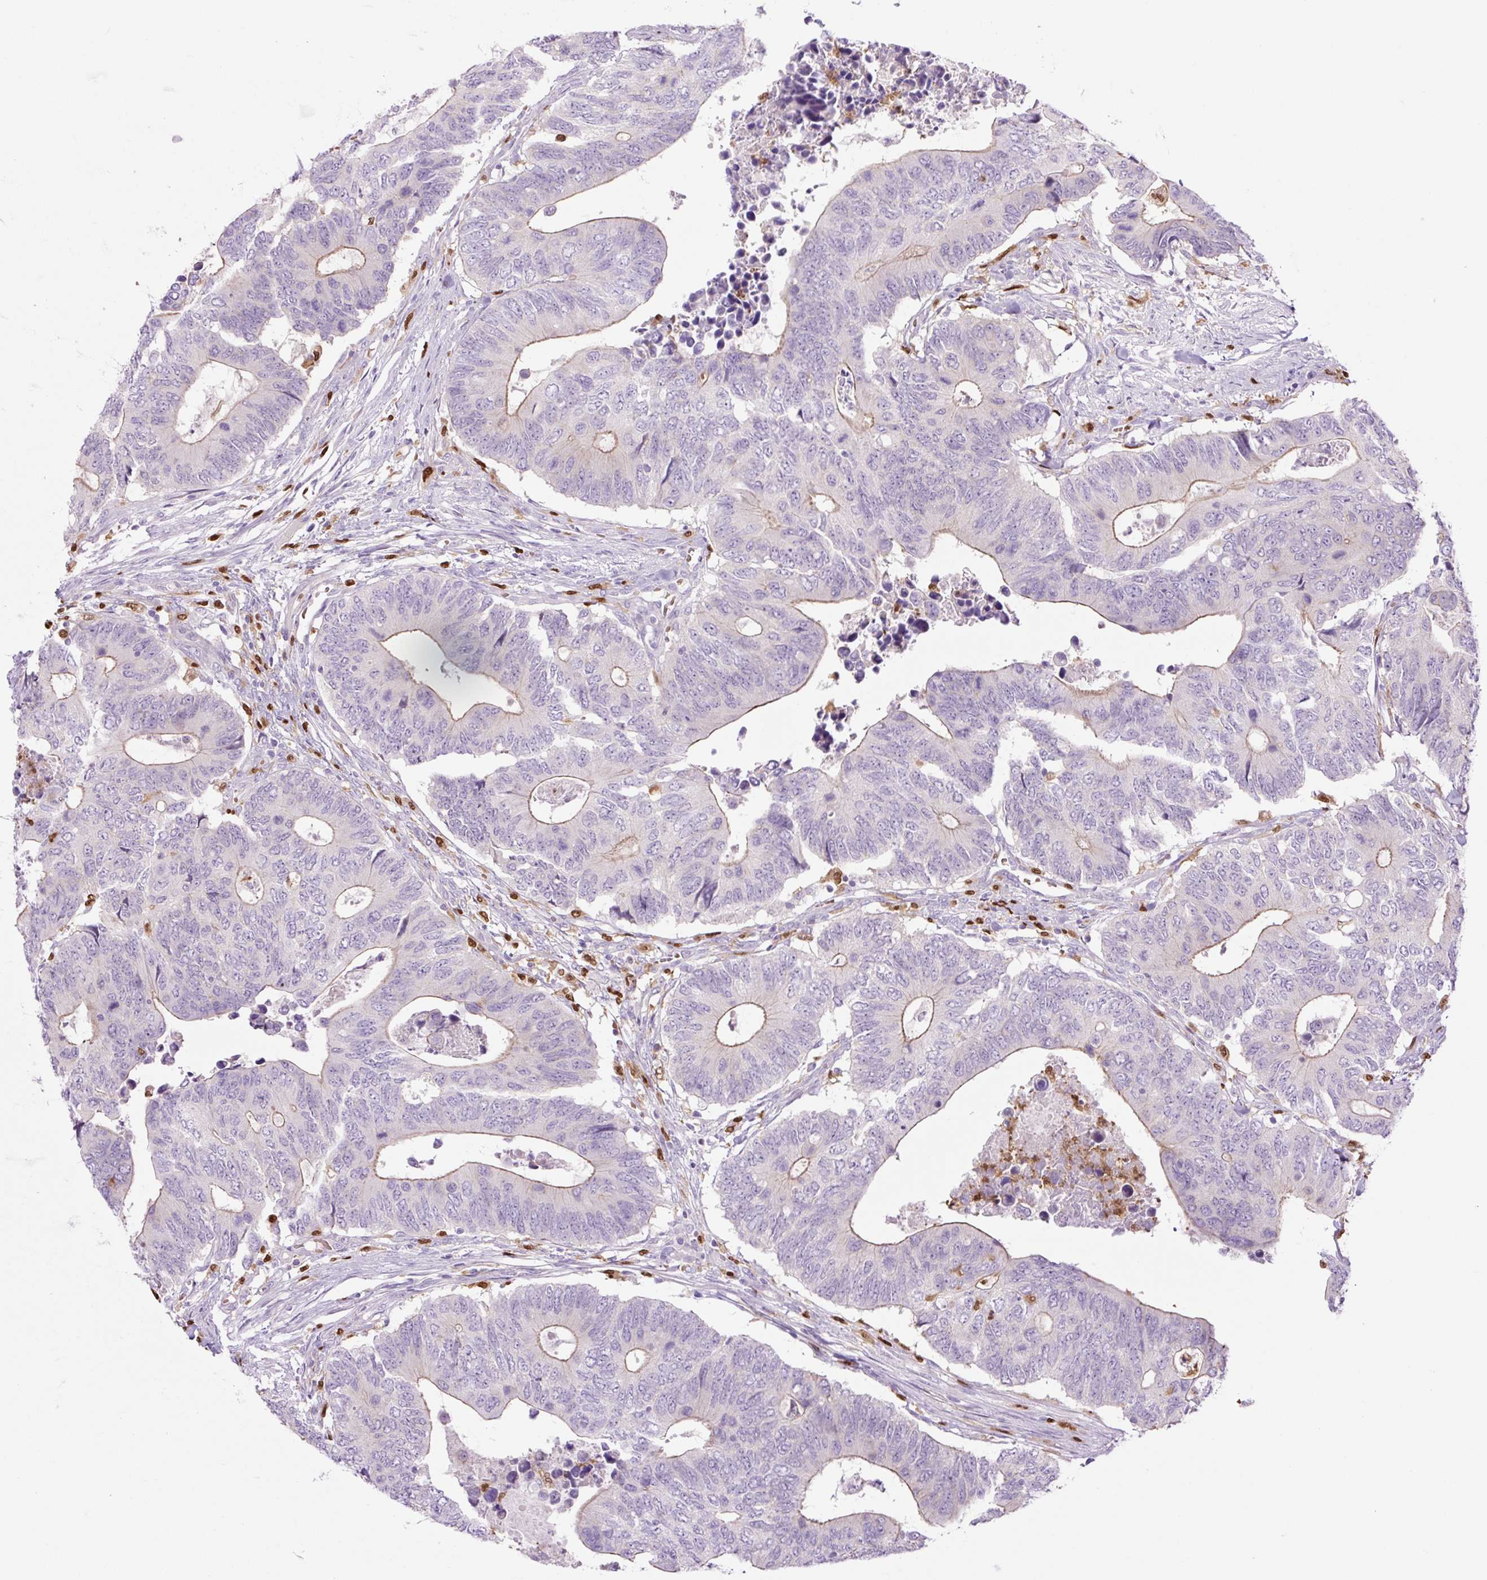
{"staining": {"intensity": "weak", "quantity": "<25%", "location": "cytoplasmic/membranous"}, "tissue": "colorectal cancer", "cell_type": "Tumor cells", "image_type": "cancer", "snomed": [{"axis": "morphology", "description": "Adenocarcinoma, NOS"}, {"axis": "topography", "description": "Colon"}], "caption": "This image is of colorectal cancer stained with immunohistochemistry (IHC) to label a protein in brown with the nuclei are counter-stained blue. There is no positivity in tumor cells. Brightfield microscopy of immunohistochemistry (IHC) stained with DAB (brown) and hematoxylin (blue), captured at high magnification.", "gene": "SPI1", "patient": {"sex": "male", "age": 87}}